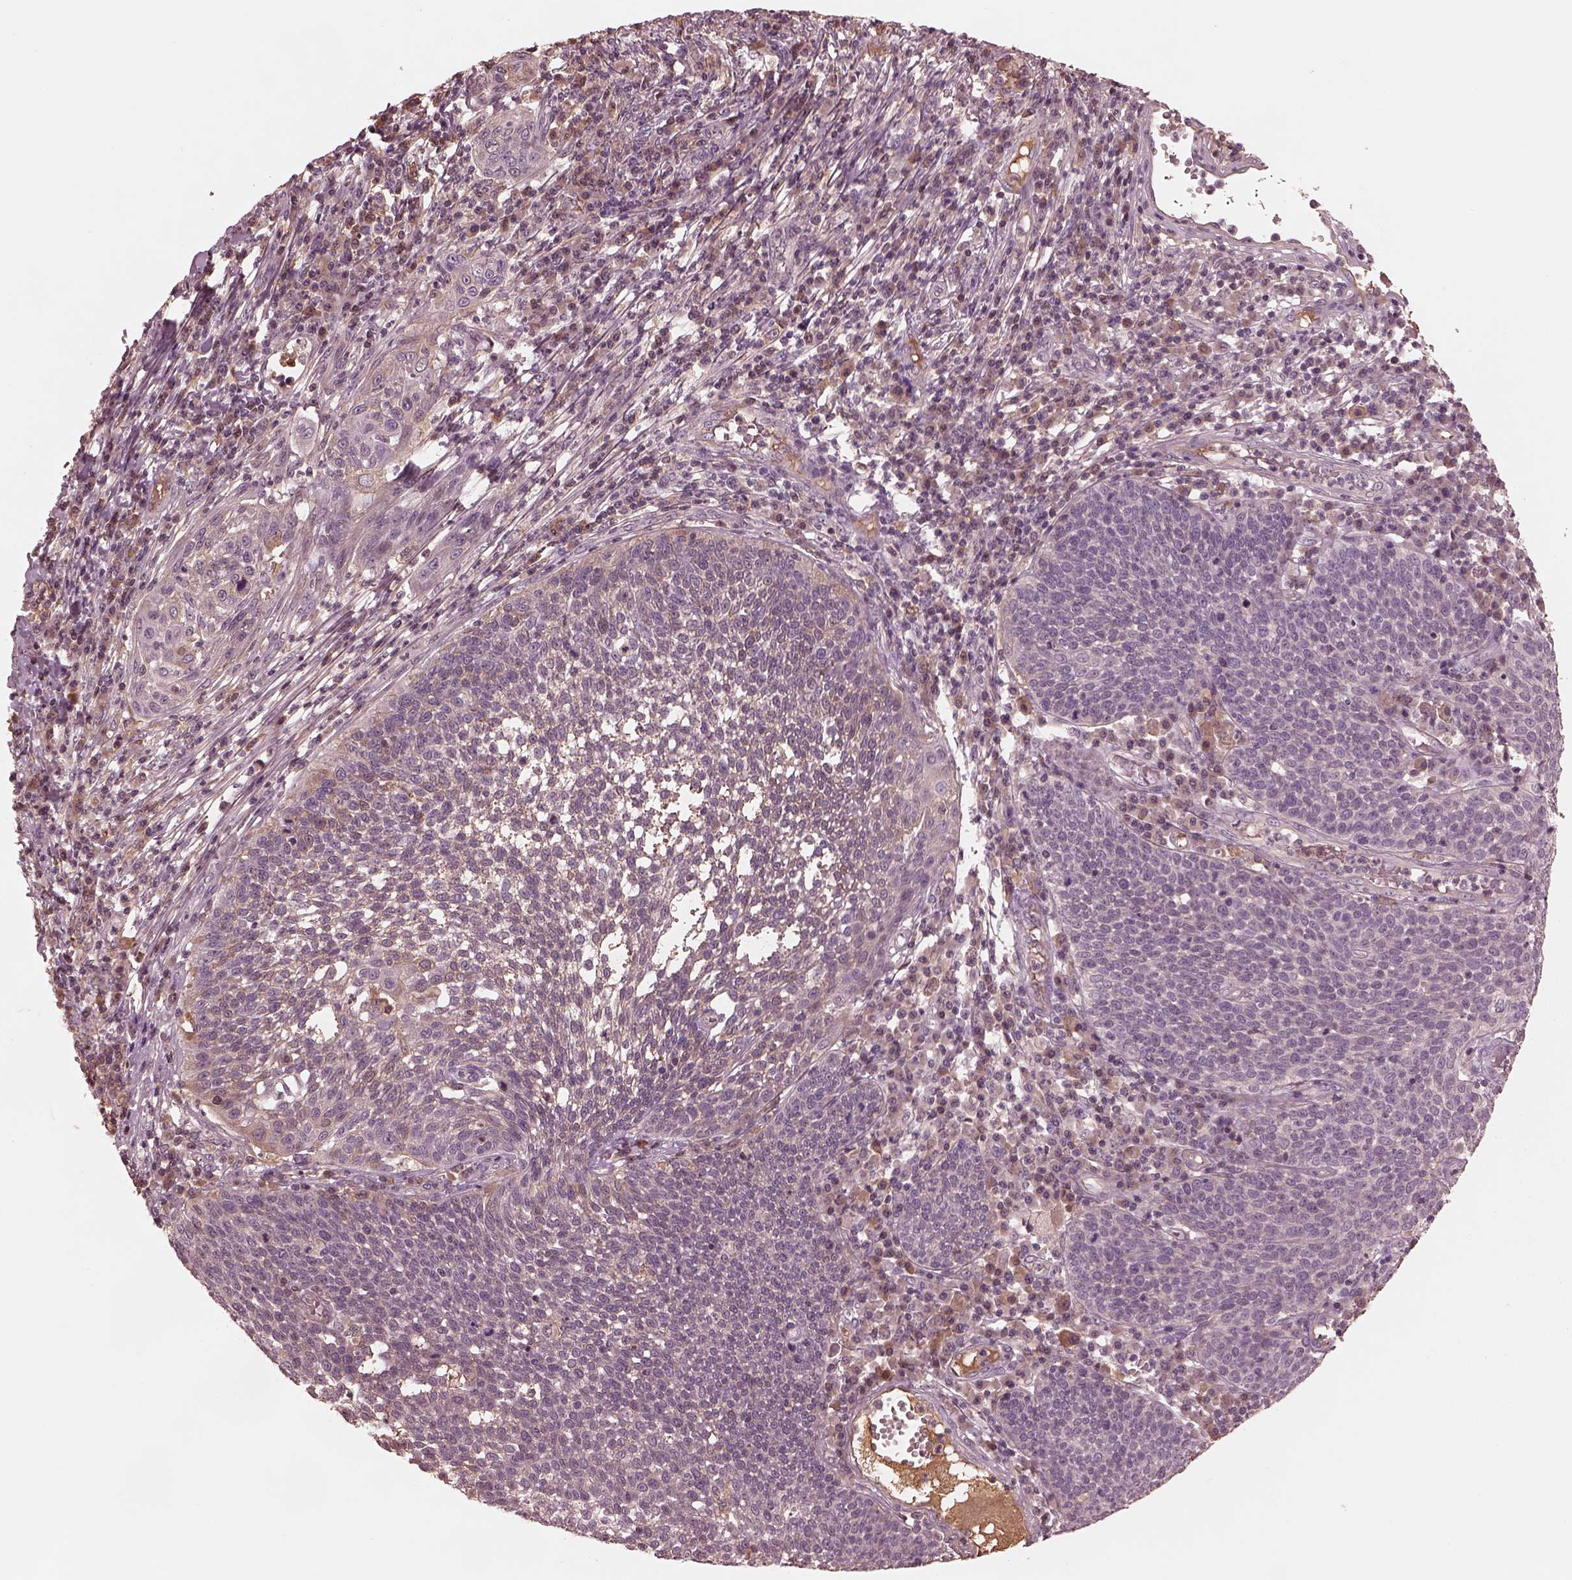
{"staining": {"intensity": "weak", "quantity": "<25%", "location": "cytoplasmic/membranous"}, "tissue": "cervical cancer", "cell_type": "Tumor cells", "image_type": "cancer", "snomed": [{"axis": "morphology", "description": "Squamous cell carcinoma, NOS"}, {"axis": "topography", "description": "Cervix"}], "caption": "Squamous cell carcinoma (cervical) was stained to show a protein in brown. There is no significant positivity in tumor cells. The staining is performed using DAB brown chromogen with nuclei counter-stained in using hematoxylin.", "gene": "TF", "patient": {"sex": "female", "age": 34}}